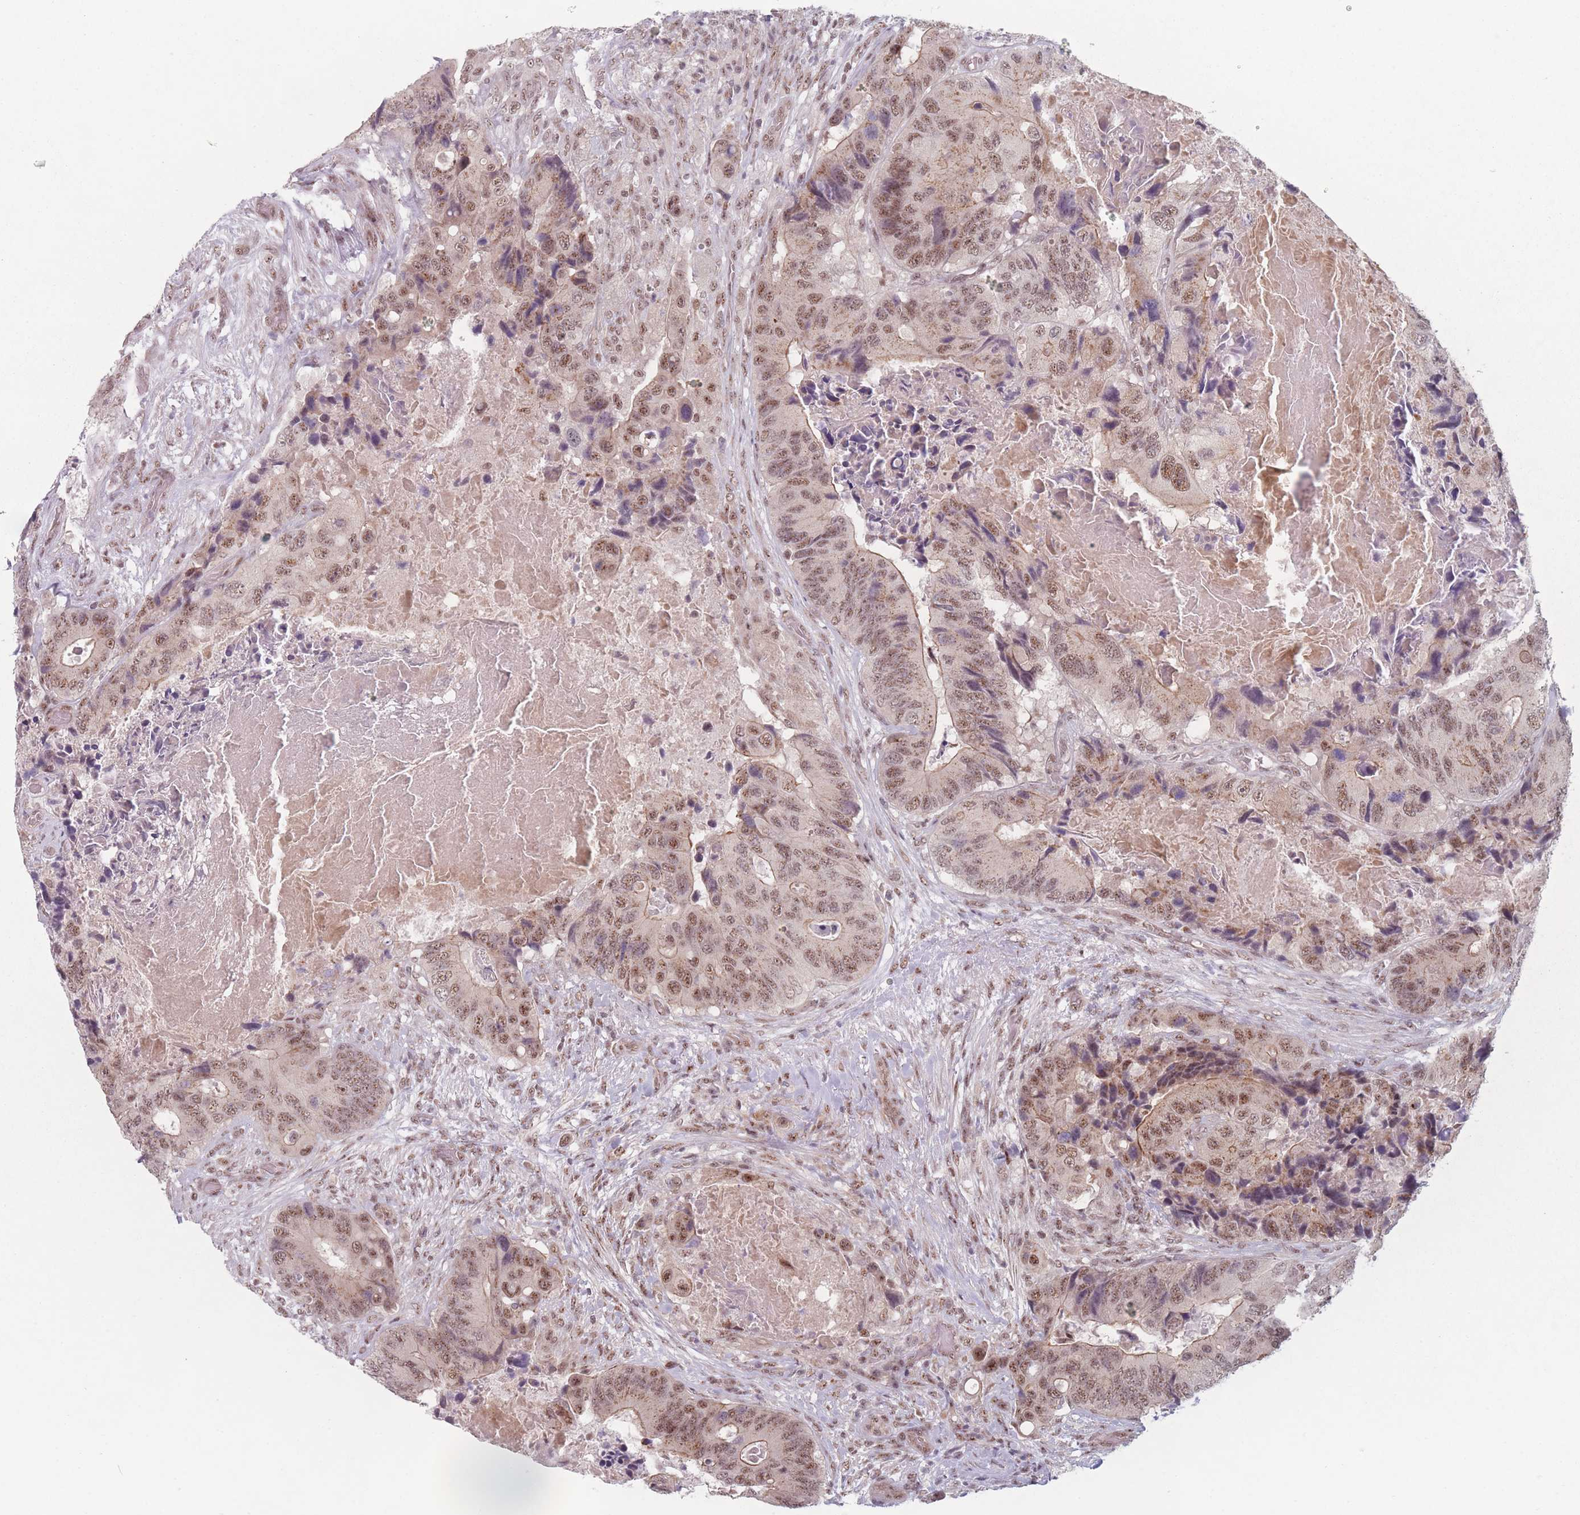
{"staining": {"intensity": "moderate", "quantity": ">75%", "location": "nuclear"}, "tissue": "colorectal cancer", "cell_type": "Tumor cells", "image_type": "cancer", "snomed": [{"axis": "morphology", "description": "Adenocarcinoma, NOS"}, {"axis": "topography", "description": "Colon"}], "caption": "The photomicrograph shows immunohistochemical staining of colorectal cancer (adenocarcinoma). There is moderate nuclear expression is appreciated in about >75% of tumor cells. Nuclei are stained in blue.", "gene": "ZC3H14", "patient": {"sex": "male", "age": 84}}